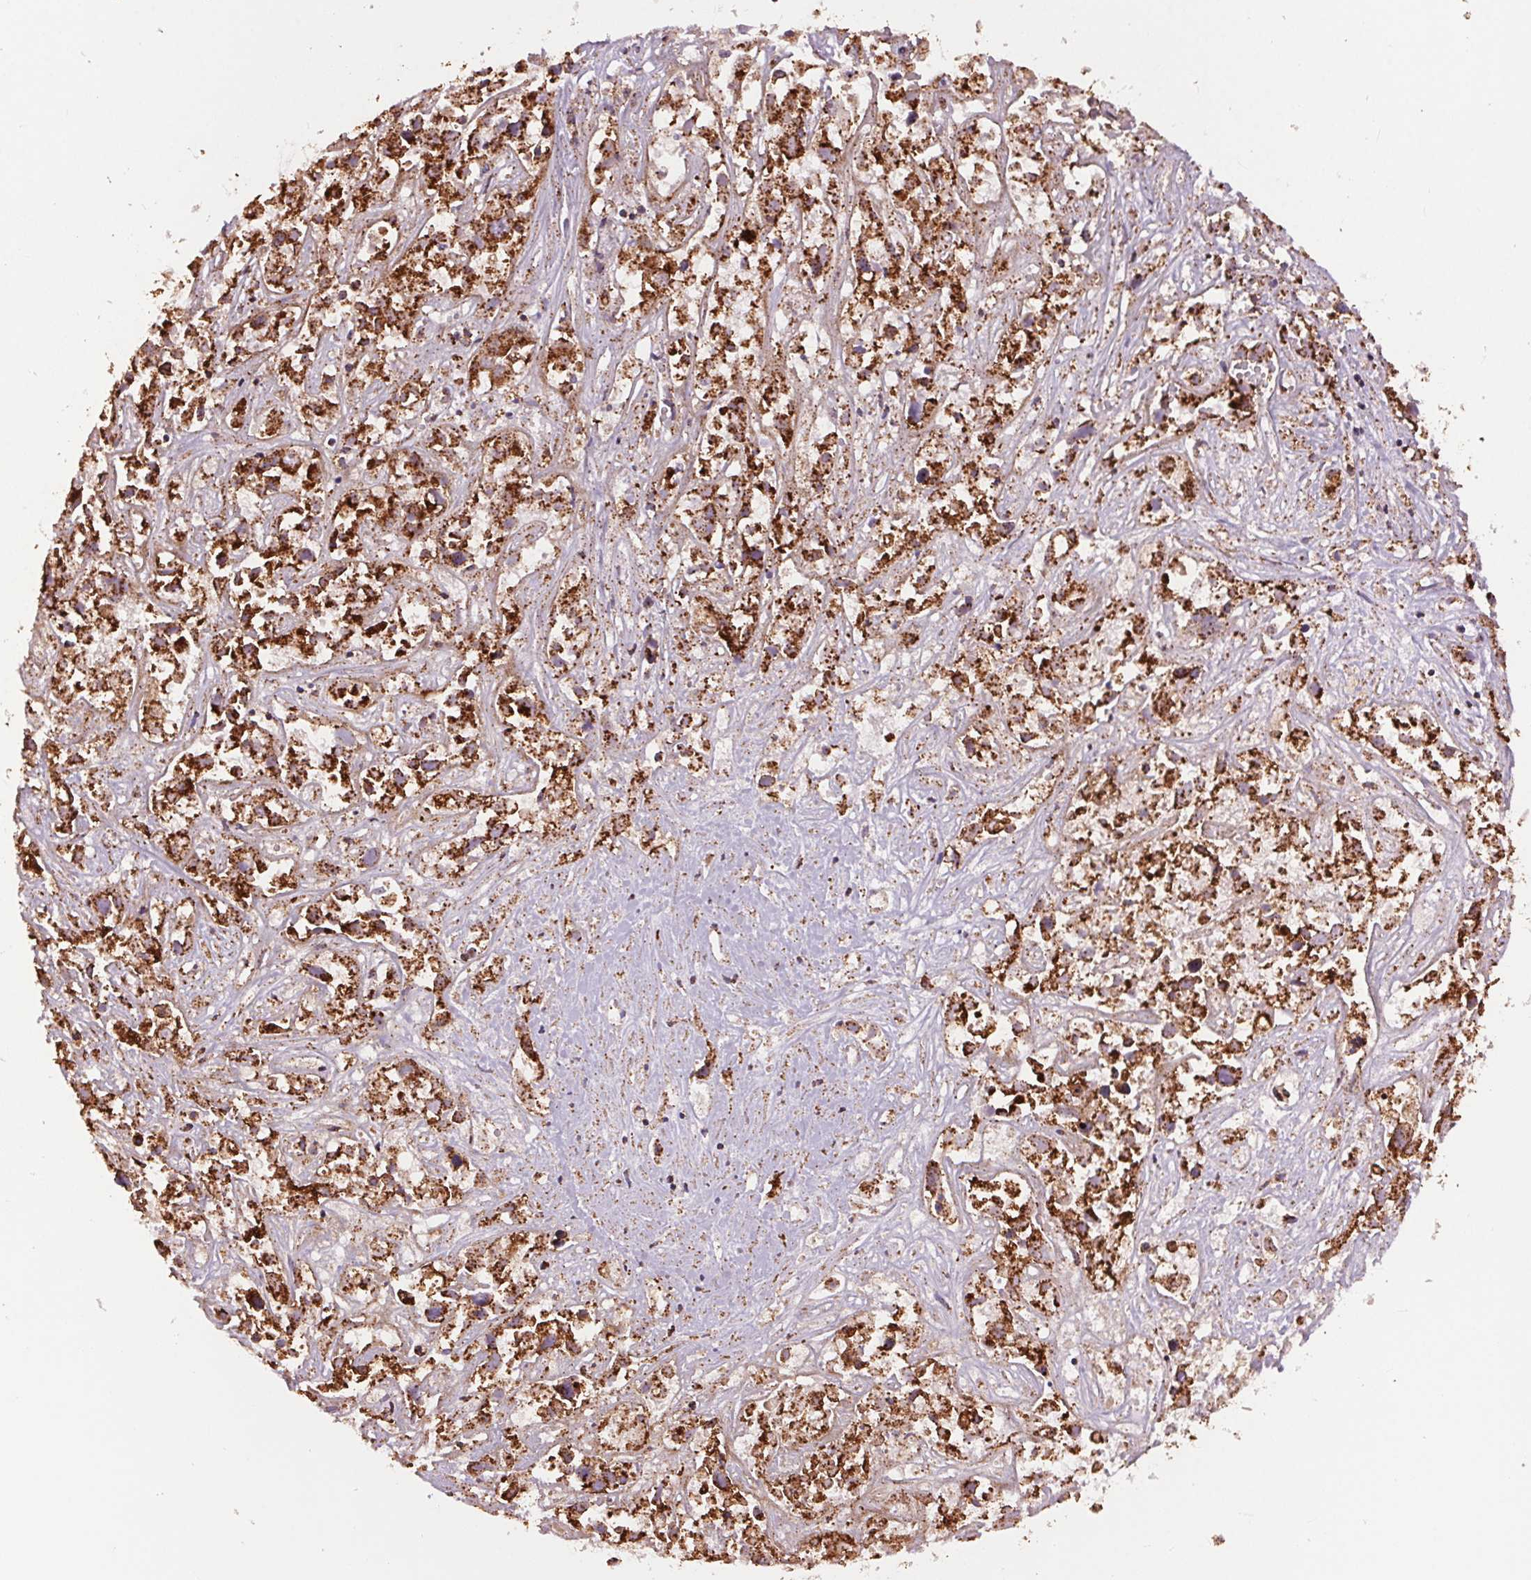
{"staining": {"intensity": "strong", "quantity": ">75%", "location": "cytoplasmic/membranous"}, "tissue": "liver cancer", "cell_type": "Tumor cells", "image_type": "cancer", "snomed": [{"axis": "morphology", "description": "Cholangiocarcinoma"}, {"axis": "topography", "description": "Liver"}], "caption": "Cholangiocarcinoma (liver) tissue exhibits strong cytoplasmic/membranous expression in about >75% of tumor cells, visualized by immunohistochemistry.", "gene": "CHMP4B", "patient": {"sex": "male", "age": 81}}